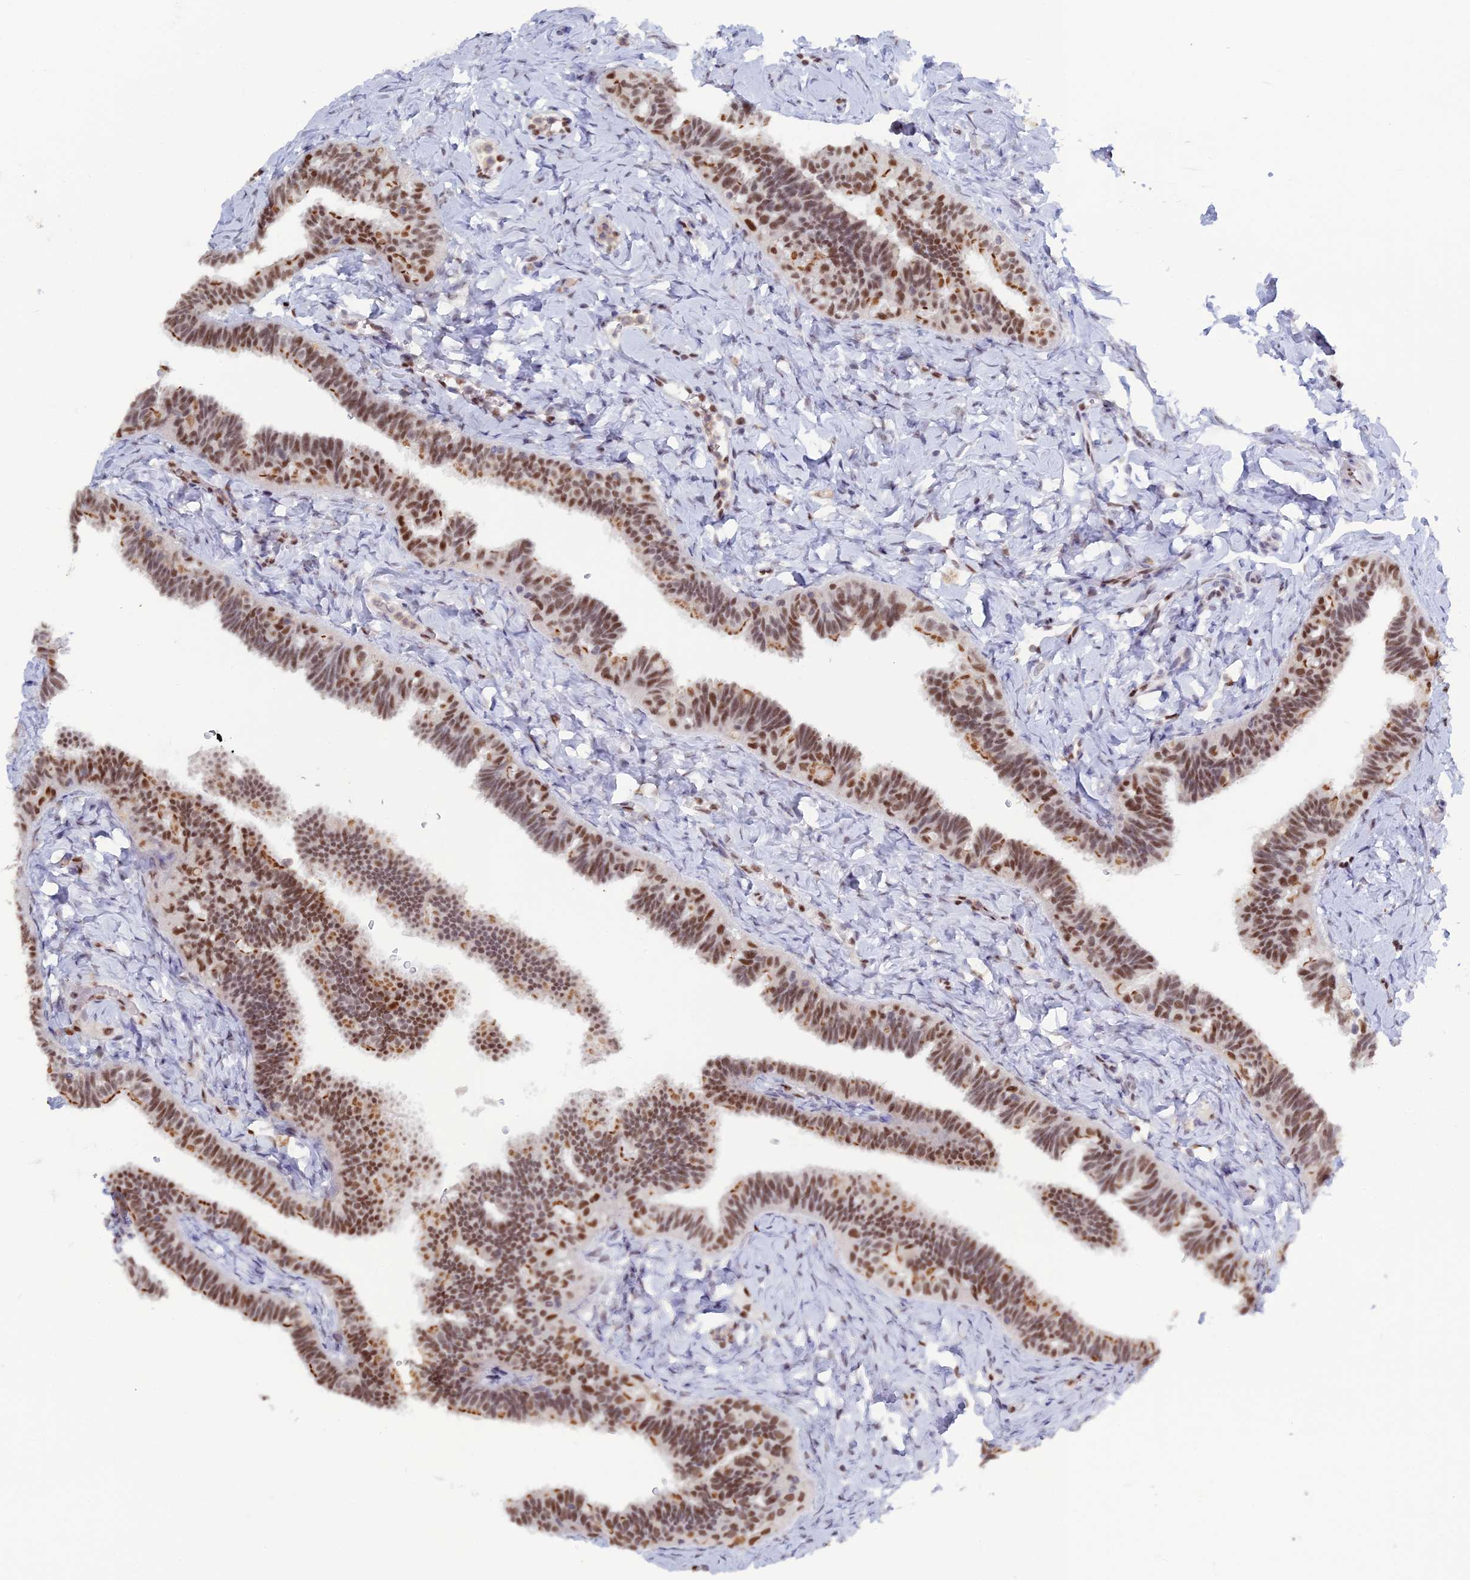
{"staining": {"intensity": "strong", "quantity": ">75%", "location": "nuclear"}, "tissue": "fallopian tube", "cell_type": "Glandular cells", "image_type": "normal", "snomed": [{"axis": "morphology", "description": "Normal tissue, NOS"}, {"axis": "topography", "description": "Fallopian tube"}], "caption": "Protein staining of unremarkable fallopian tube shows strong nuclear expression in about >75% of glandular cells. (DAB (3,3'-diaminobenzidine) = brown stain, brightfield microscopy at high magnification).", "gene": "NOL4L", "patient": {"sex": "female", "age": 65}}